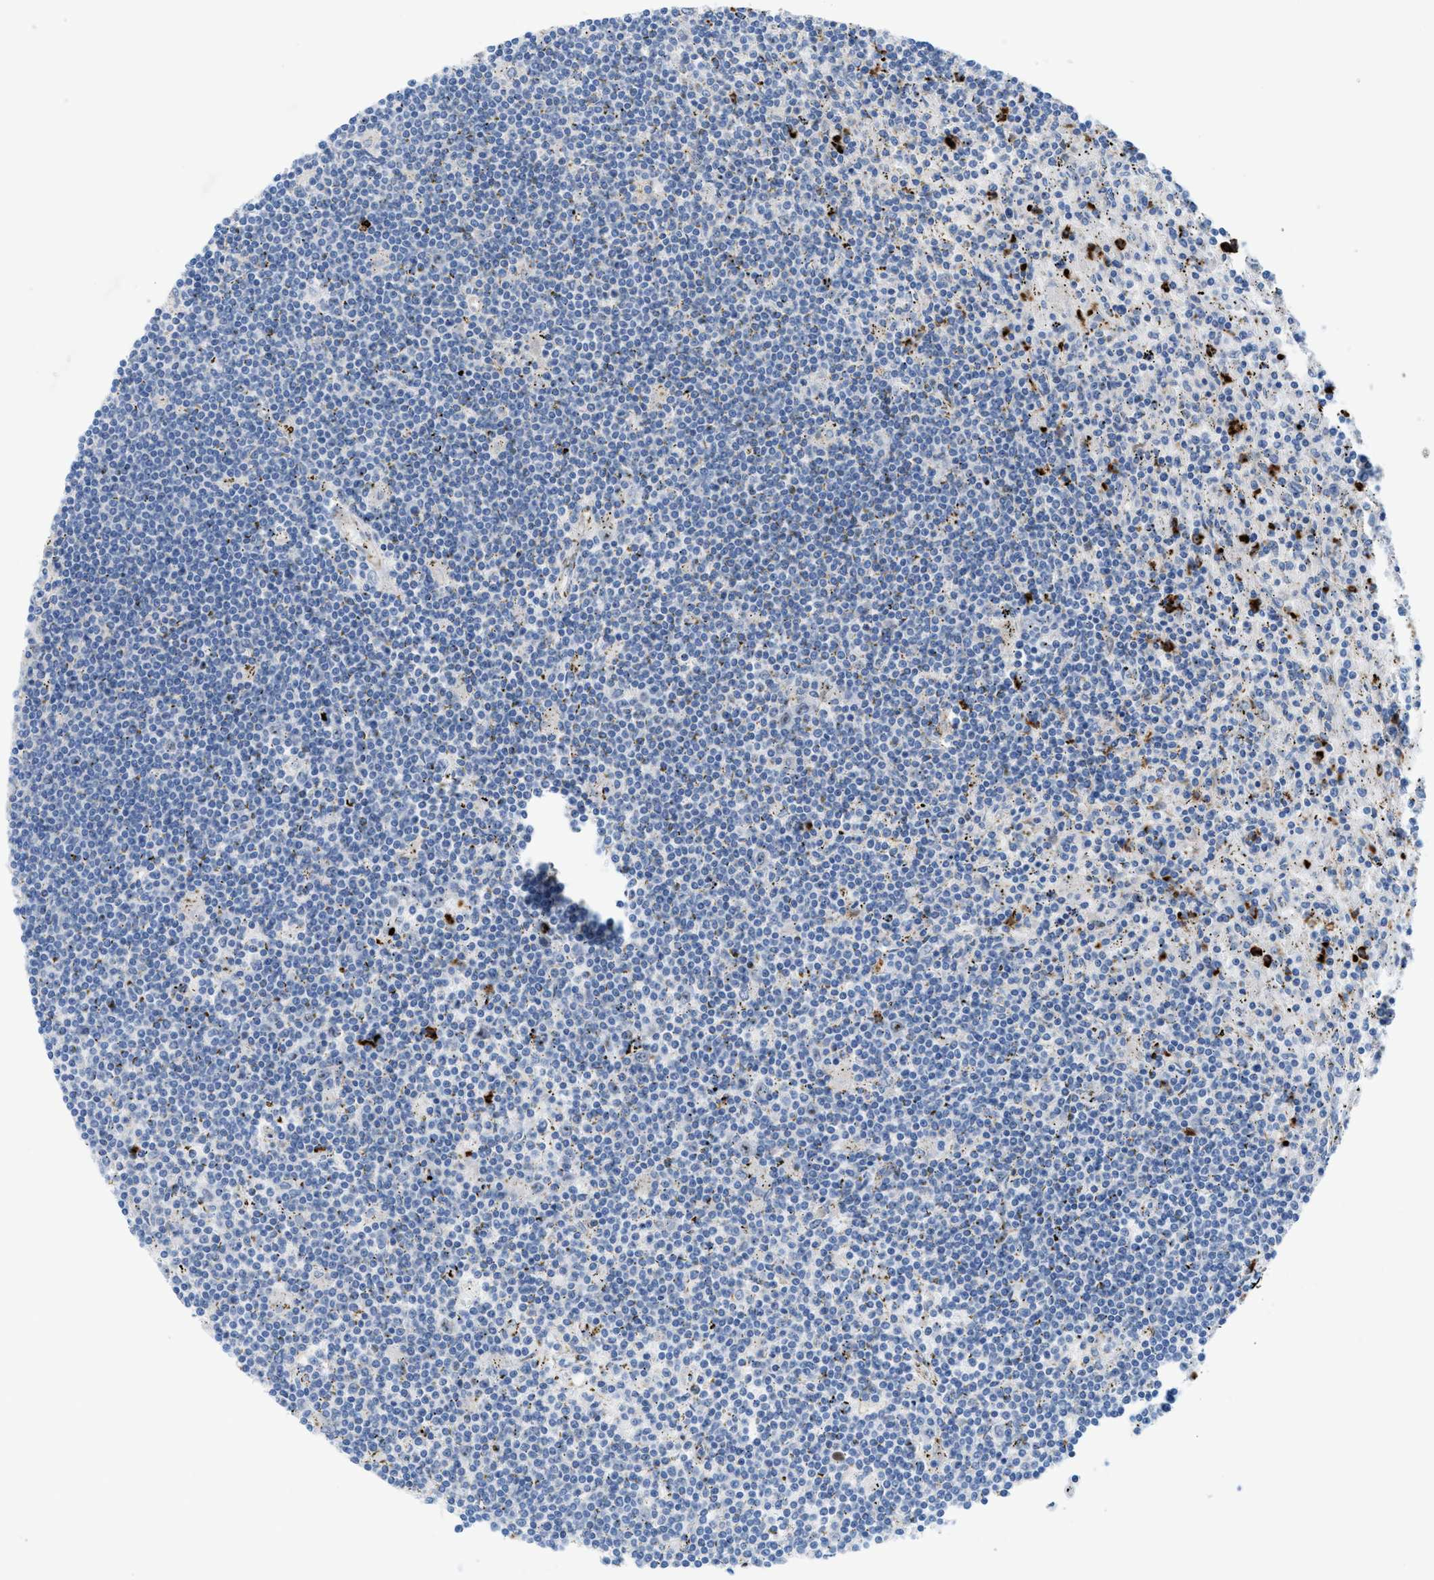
{"staining": {"intensity": "negative", "quantity": "none", "location": "none"}, "tissue": "lymphoma", "cell_type": "Tumor cells", "image_type": "cancer", "snomed": [{"axis": "morphology", "description": "Malignant lymphoma, non-Hodgkin's type, Low grade"}, {"axis": "topography", "description": "Spleen"}], "caption": "IHC of human malignant lymphoma, non-Hodgkin's type (low-grade) demonstrates no expression in tumor cells.", "gene": "CMTM1", "patient": {"sex": "male", "age": 76}}